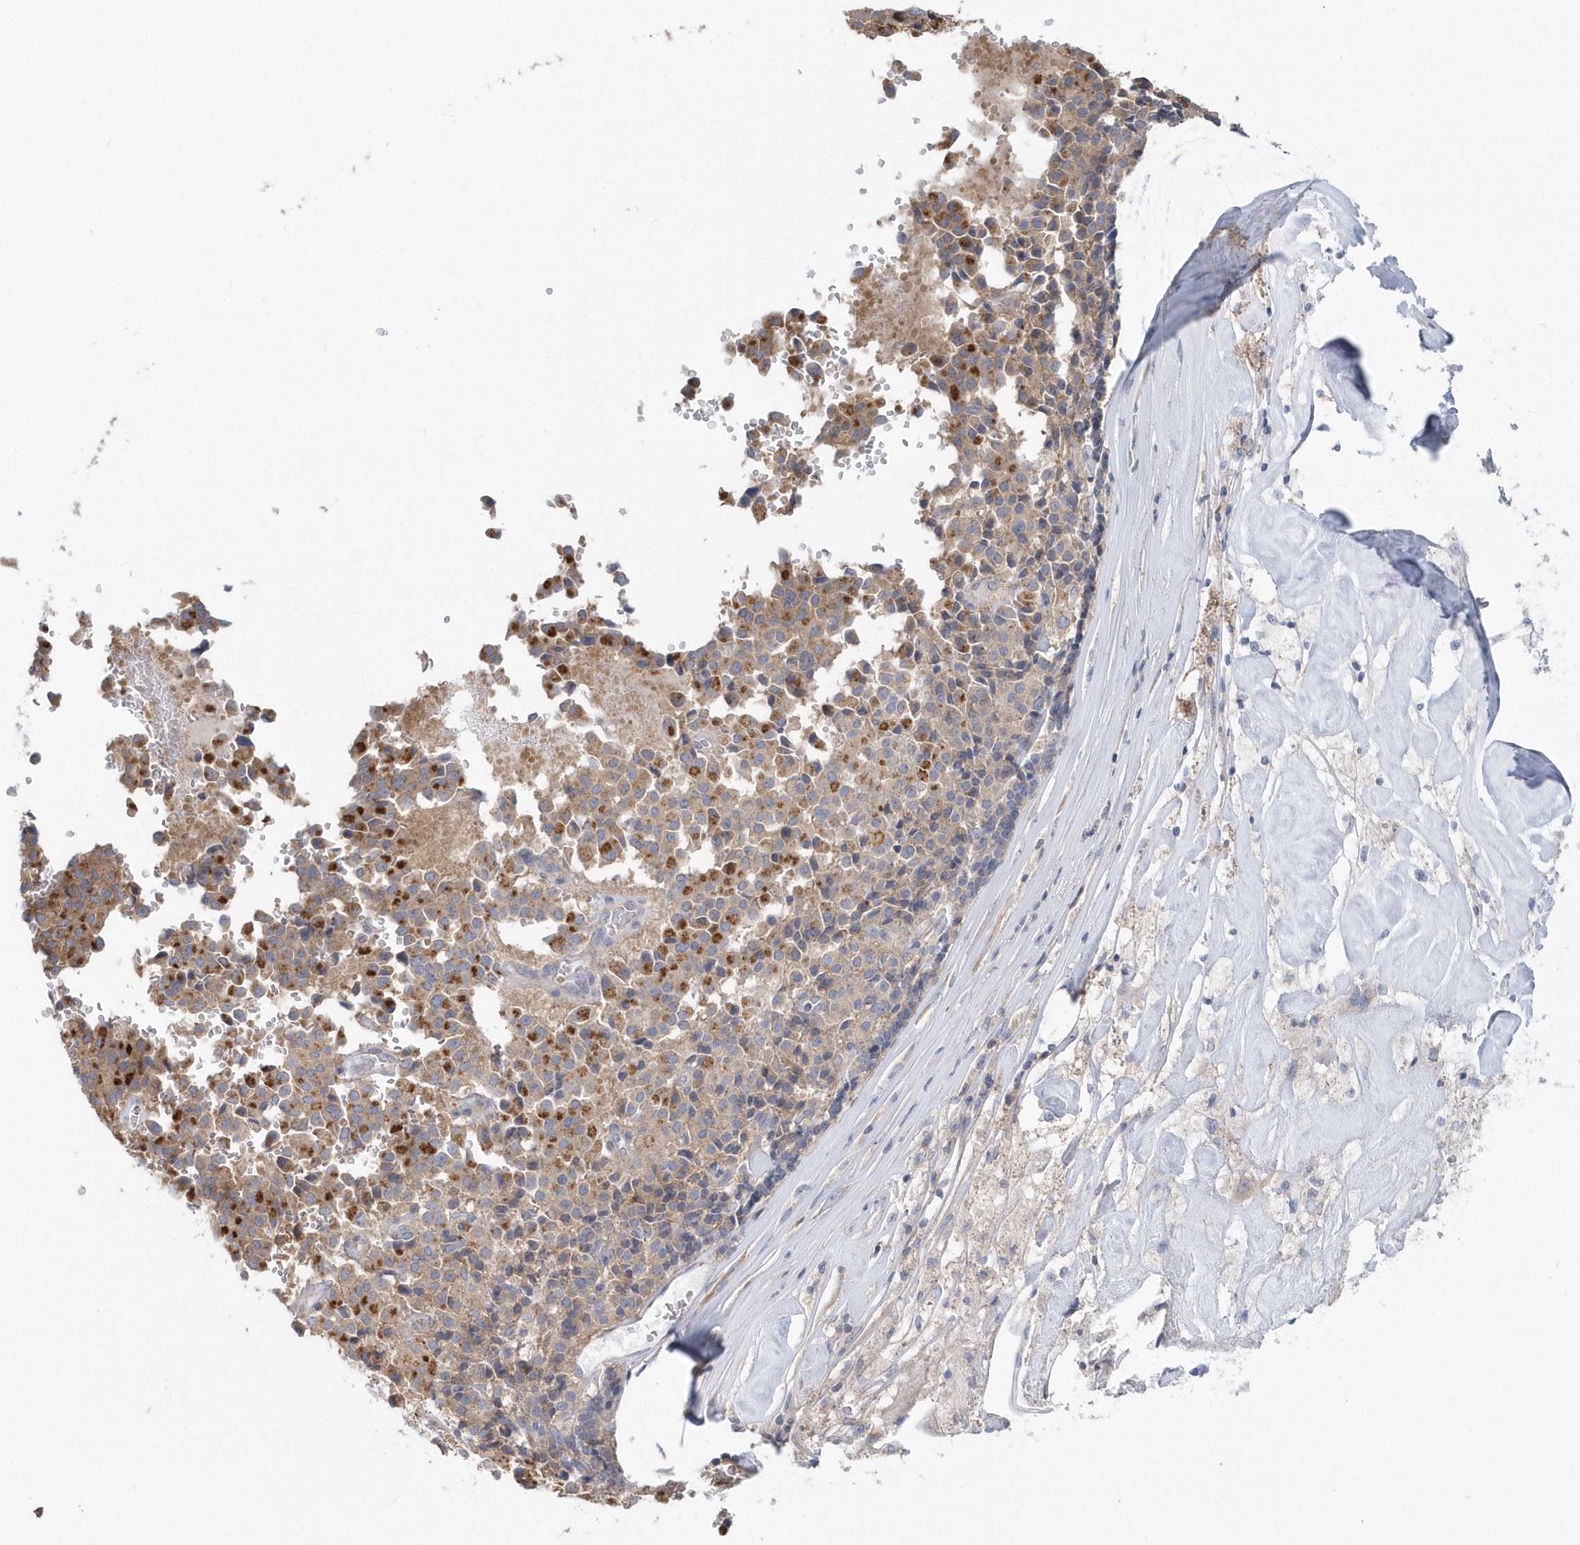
{"staining": {"intensity": "strong", "quantity": "<25%", "location": "cytoplasmic/membranous"}, "tissue": "pancreatic cancer", "cell_type": "Tumor cells", "image_type": "cancer", "snomed": [{"axis": "morphology", "description": "Adenocarcinoma, NOS"}, {"axis": "topography", "description": "Pancreas"}], "caption": "The histopathology image demonstrates a brown stain indicating the presence of a protein in the cytoplasmic/membranous of tumor cells in pancreatic adenocarcinoma.", "gene": "EIF3C", "patient": {"sex": "male", "age": 65}}